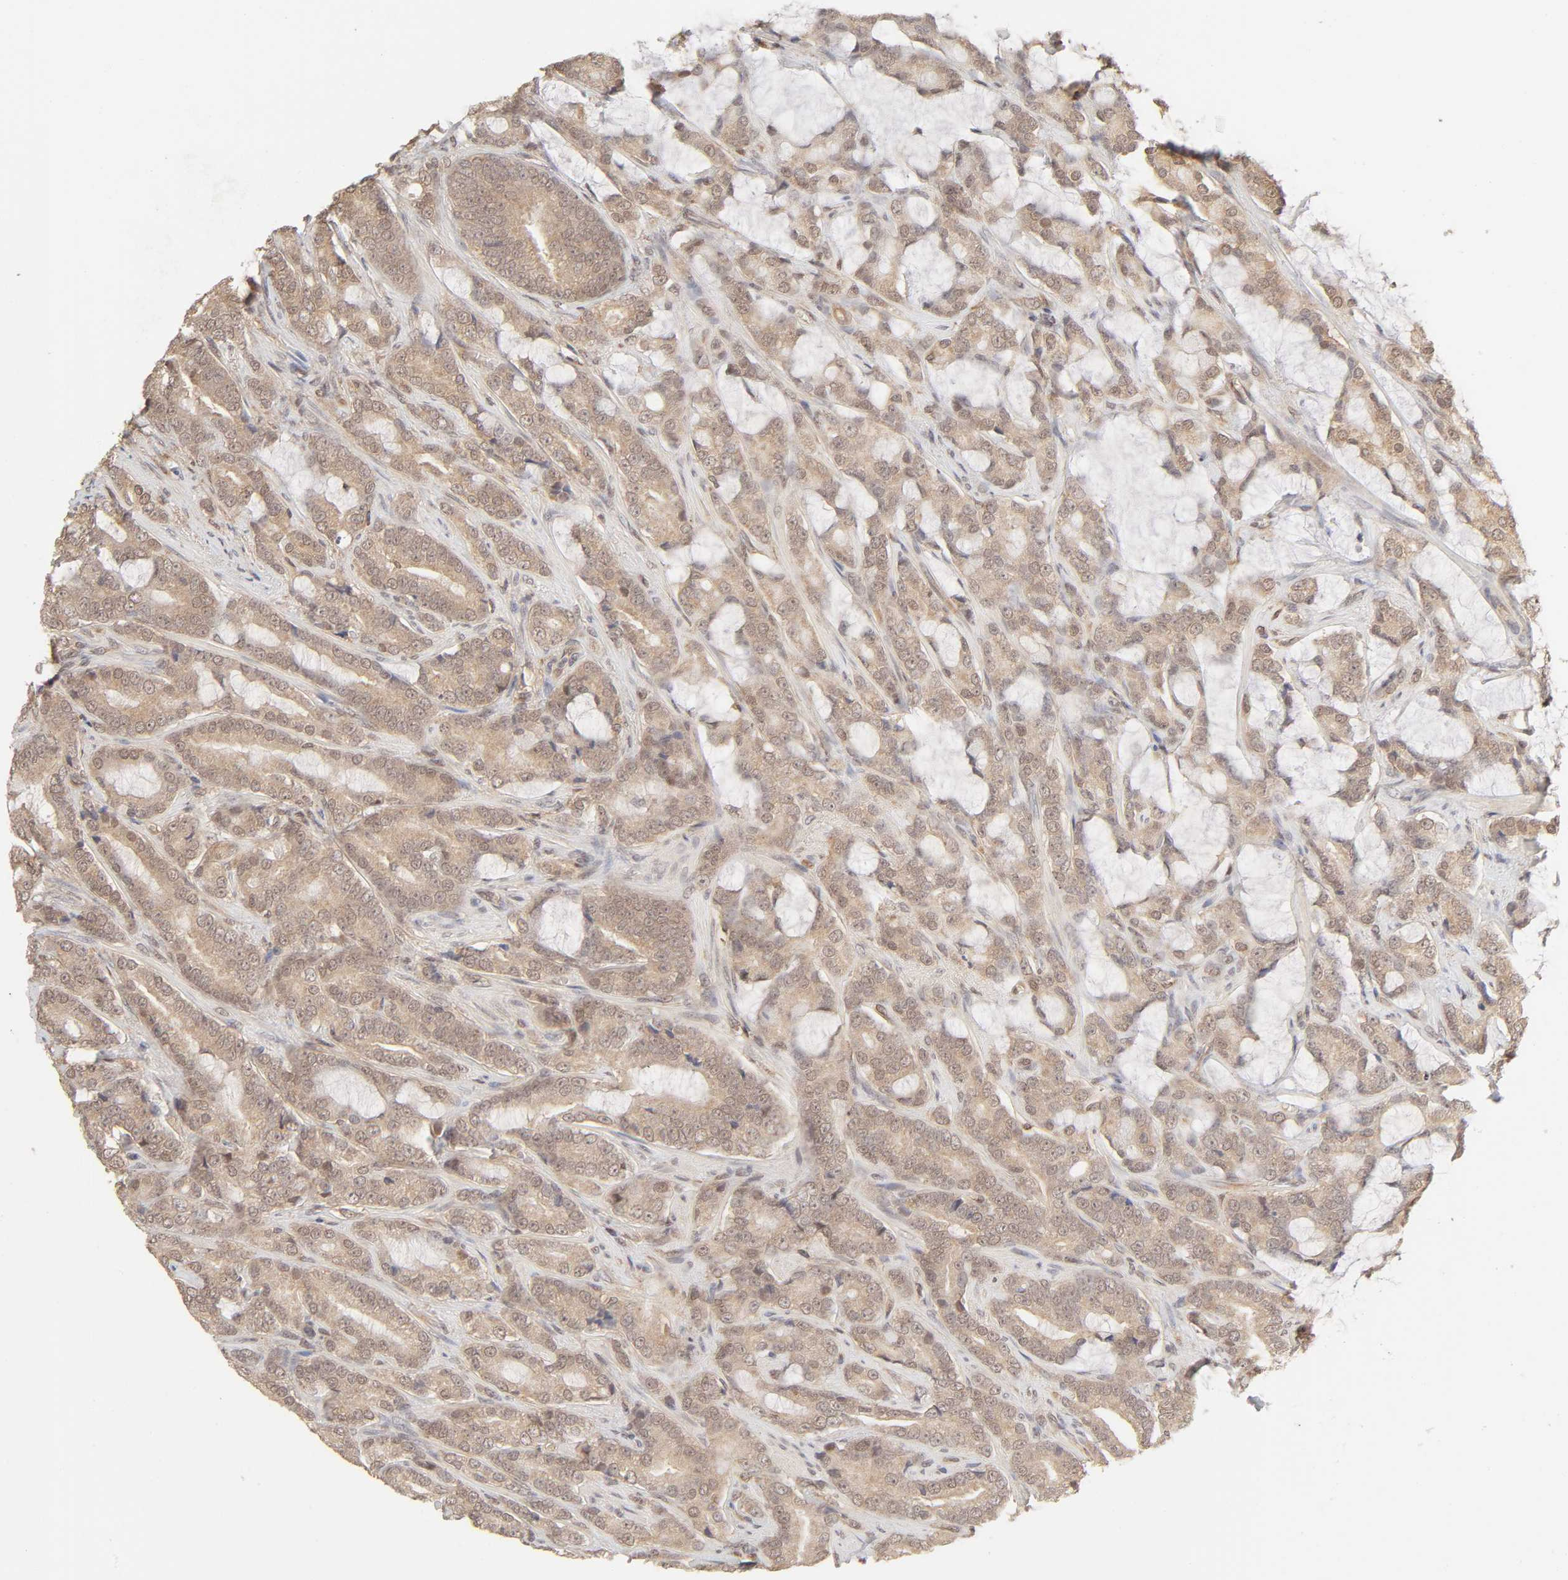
{"staining": {"intensity": "moderate", "quantity": ">75%", "location": "cytoplasmic/membranous"}, "tissue": "prostate cancer", "cell_type": "Tumor cells", "image_type": "cancer", "snomed": [{"axis": "morphology", "description": "Adenocarcinoma, Low grade"}, {"axis": "topography", "description": "Prostate"}], "caption": "Prostate low-grade adenocarcinoma stained for a protein reveals moderate cytoplasmic/membranous positivity in tumor cells. (brown staining indicates protein expression, while blue staining denotes nuclei).", "gene": "MAPK1", "patient": {"sex": "male", "age": 58}}